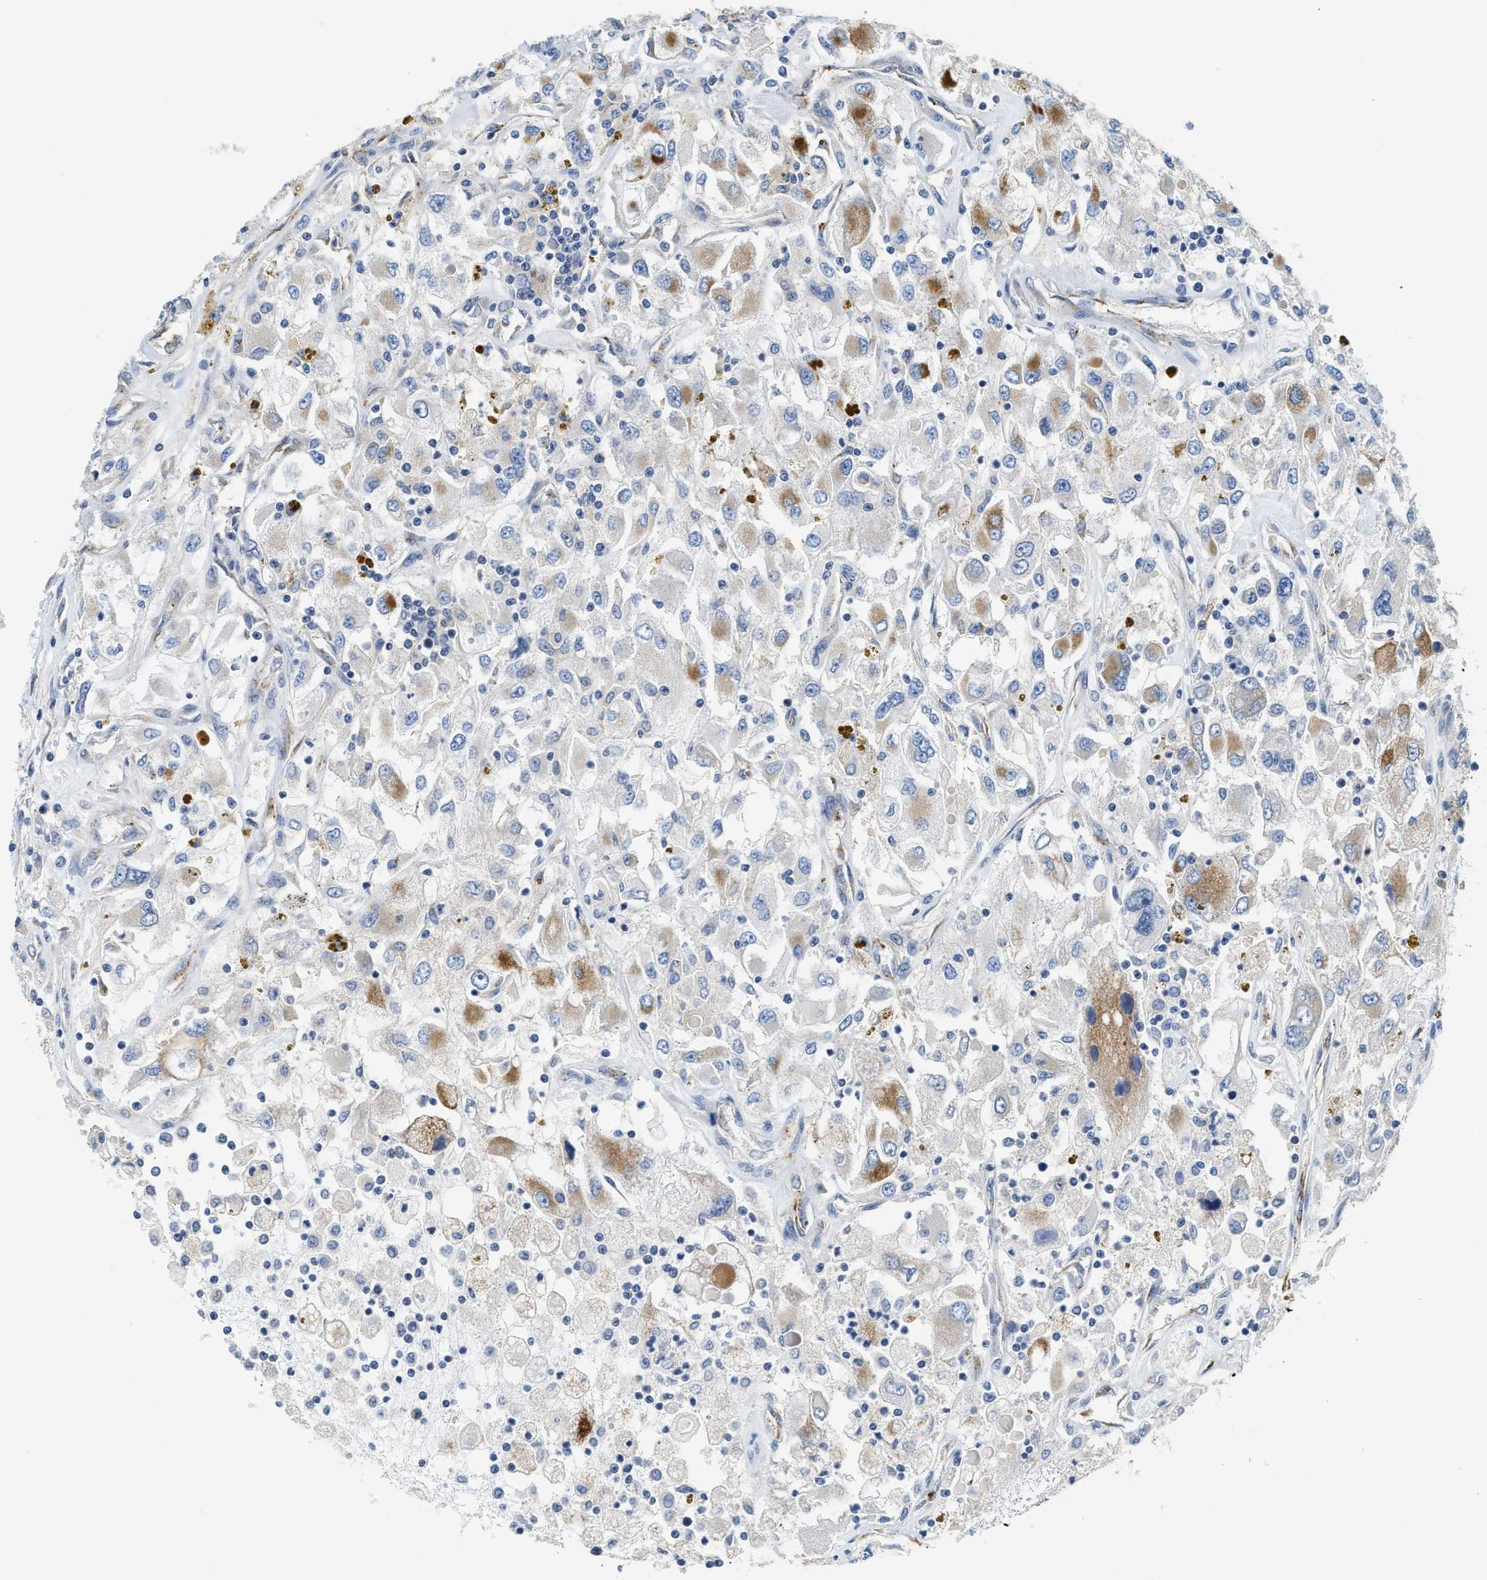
{"staining": {"intensity": "moderate", "quantity": "<25%", "location": "cytoplasmic/membranous"}, "tissue": "renal cancer", "cell_type": "Tumor cells", "image_type": "cancer", "snomed": [{"axis": "morphology", "description": "Adenocarcinoma, NOS"}, {"axis": "topography", "description": "Kidney"}], "caption": "Immunohistochemistry photomicrograph of neoplastic tissue: human renal adenocarcinoma stained using immunohistochemistry (IHC) reveals low levels of moderate protein expression localized specifically in the cytoplasmic/membranous of tumor cells, appearing as a cytoplasmic/membranous brown color.", "gene": "CCM2", "patient": {"sex": "female", "age": 52}}